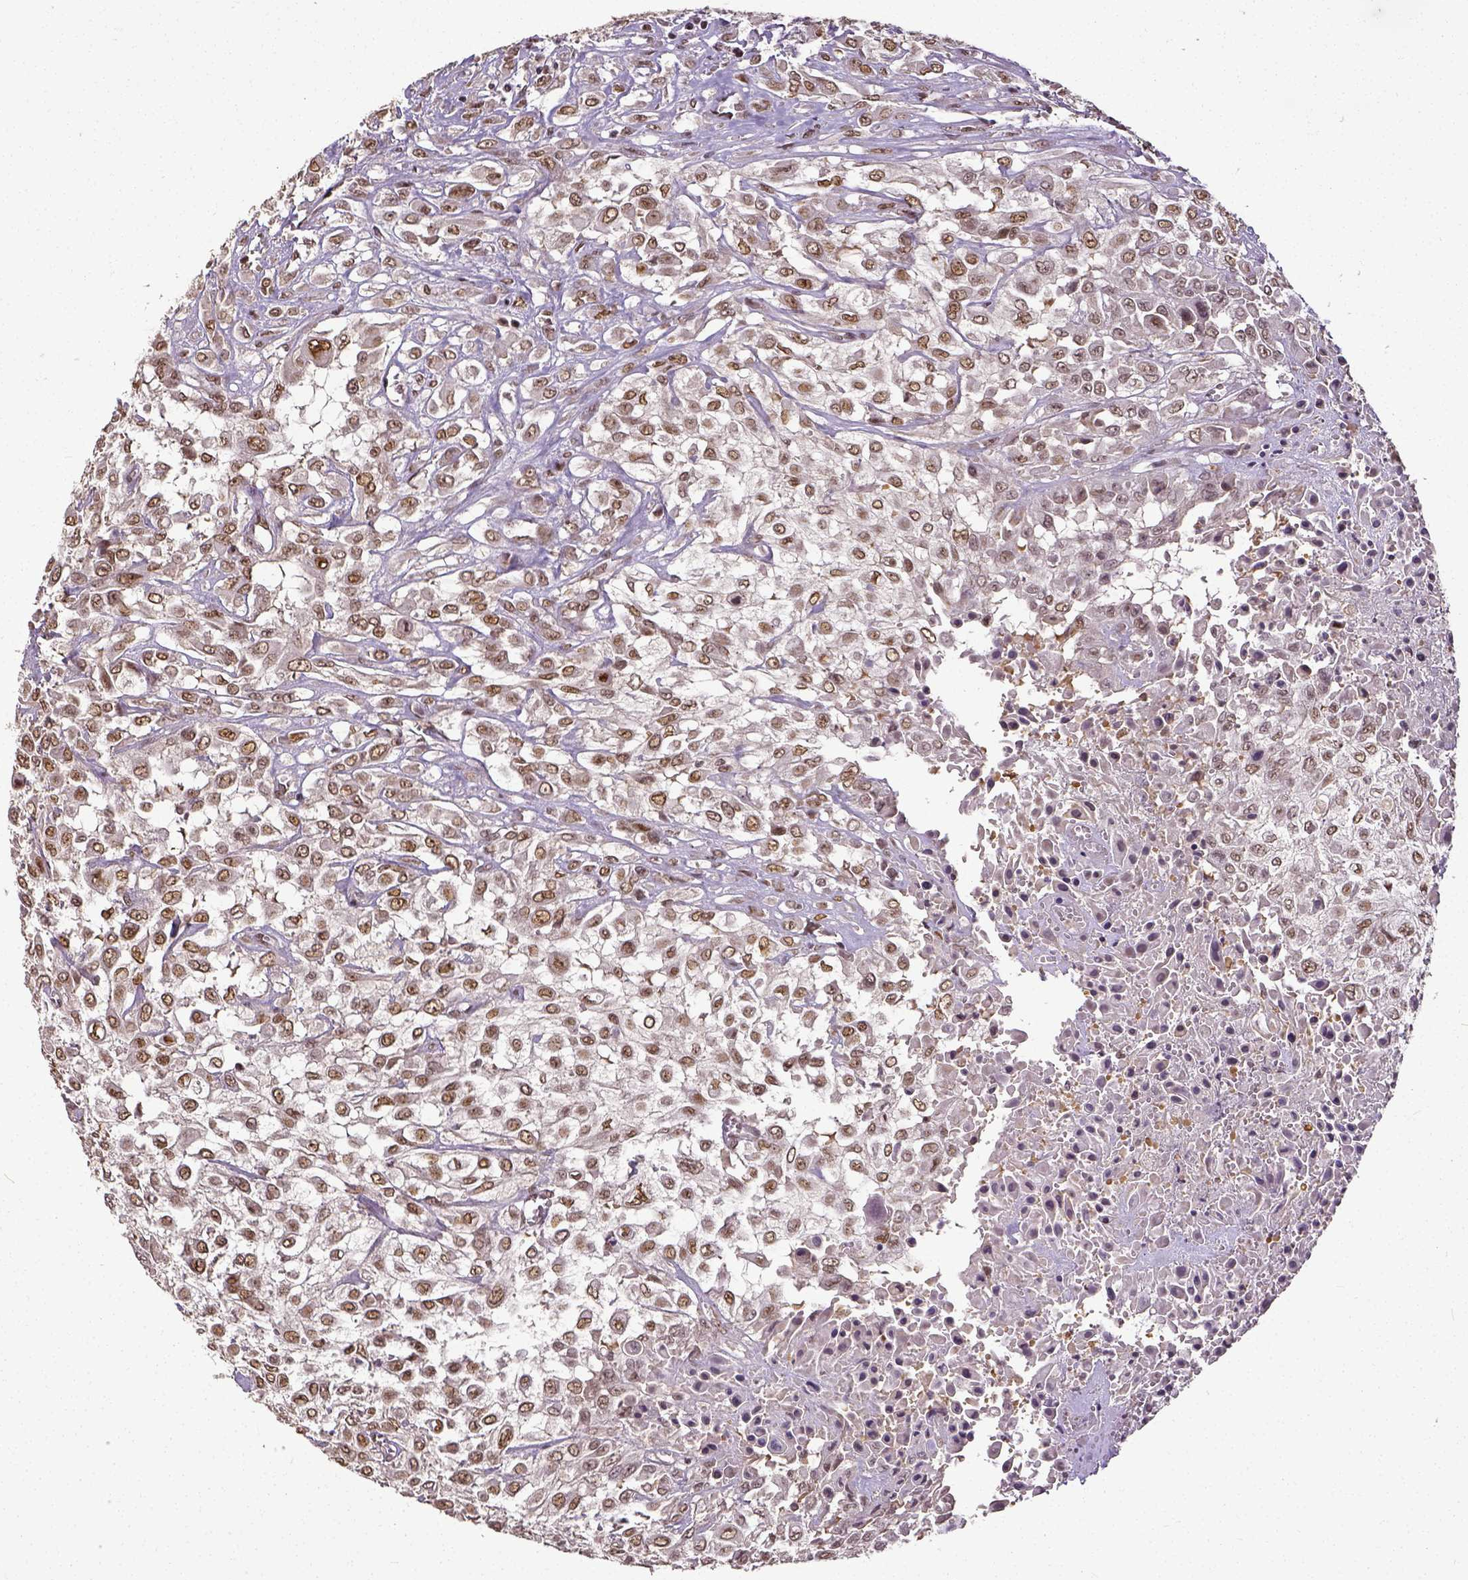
{"staining": {"intensity": "moderate", "quantity": ">75%", "location": "nuclear"}, "tissue": "urothelial cancer", "cell_type": "Tumor cells", "image_type": "cancer", "snomed": [{"axis": "morphology", "description": "Urothelial carcinoma, High grade"}, {"axis": "topography", "description": "Urinary bladder"}], "caption": "This is an image of IHC staining of urothelial cancer, which shows moderate expression in the nuclear of tumor cells.", "gene": "ATRX", "patient": {"sex": "male", "age": 57}}